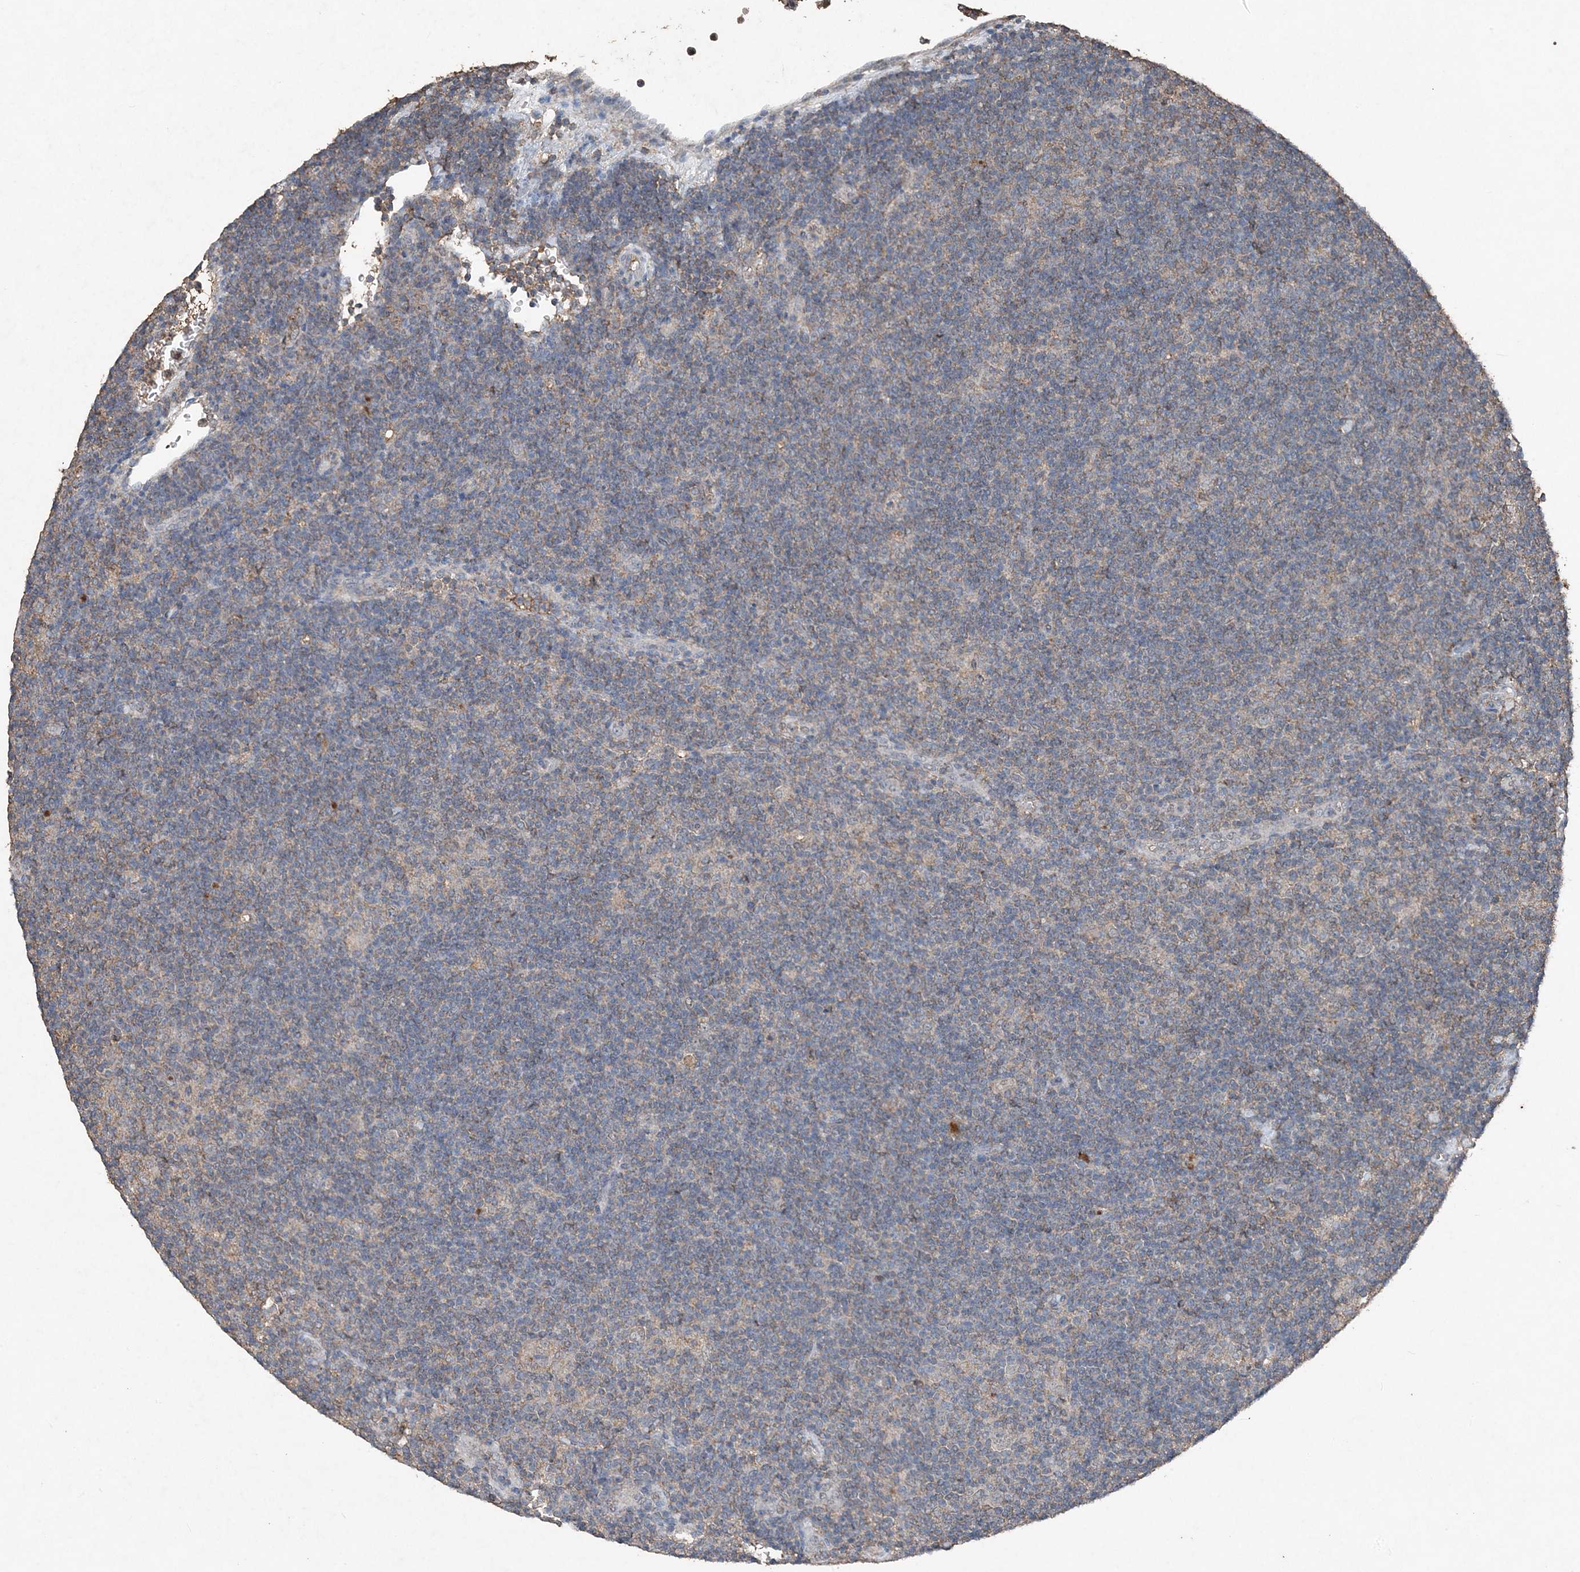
{"staining": {"intensity": "negative", "quantity": "none", "location": "none"}, "tissue": "lymphoma", "cell_type": "Tumor cells", "image_type": "cancer", "snomed": [{"axis": "morphology", "description": "Hodgkin's disease, NOS"}, {"axis": "topography", "description": "Lymph node"}], "caption": "Tumor cells show no significant protein expression in Hodgkin's disease. (DAB (3,3'-diaminobenzidine) immunohistochemistry visualized using brightfield microscopy, high magnification).", "gene": "FCN3", "patient": {"sex": "female", "age": 57}}